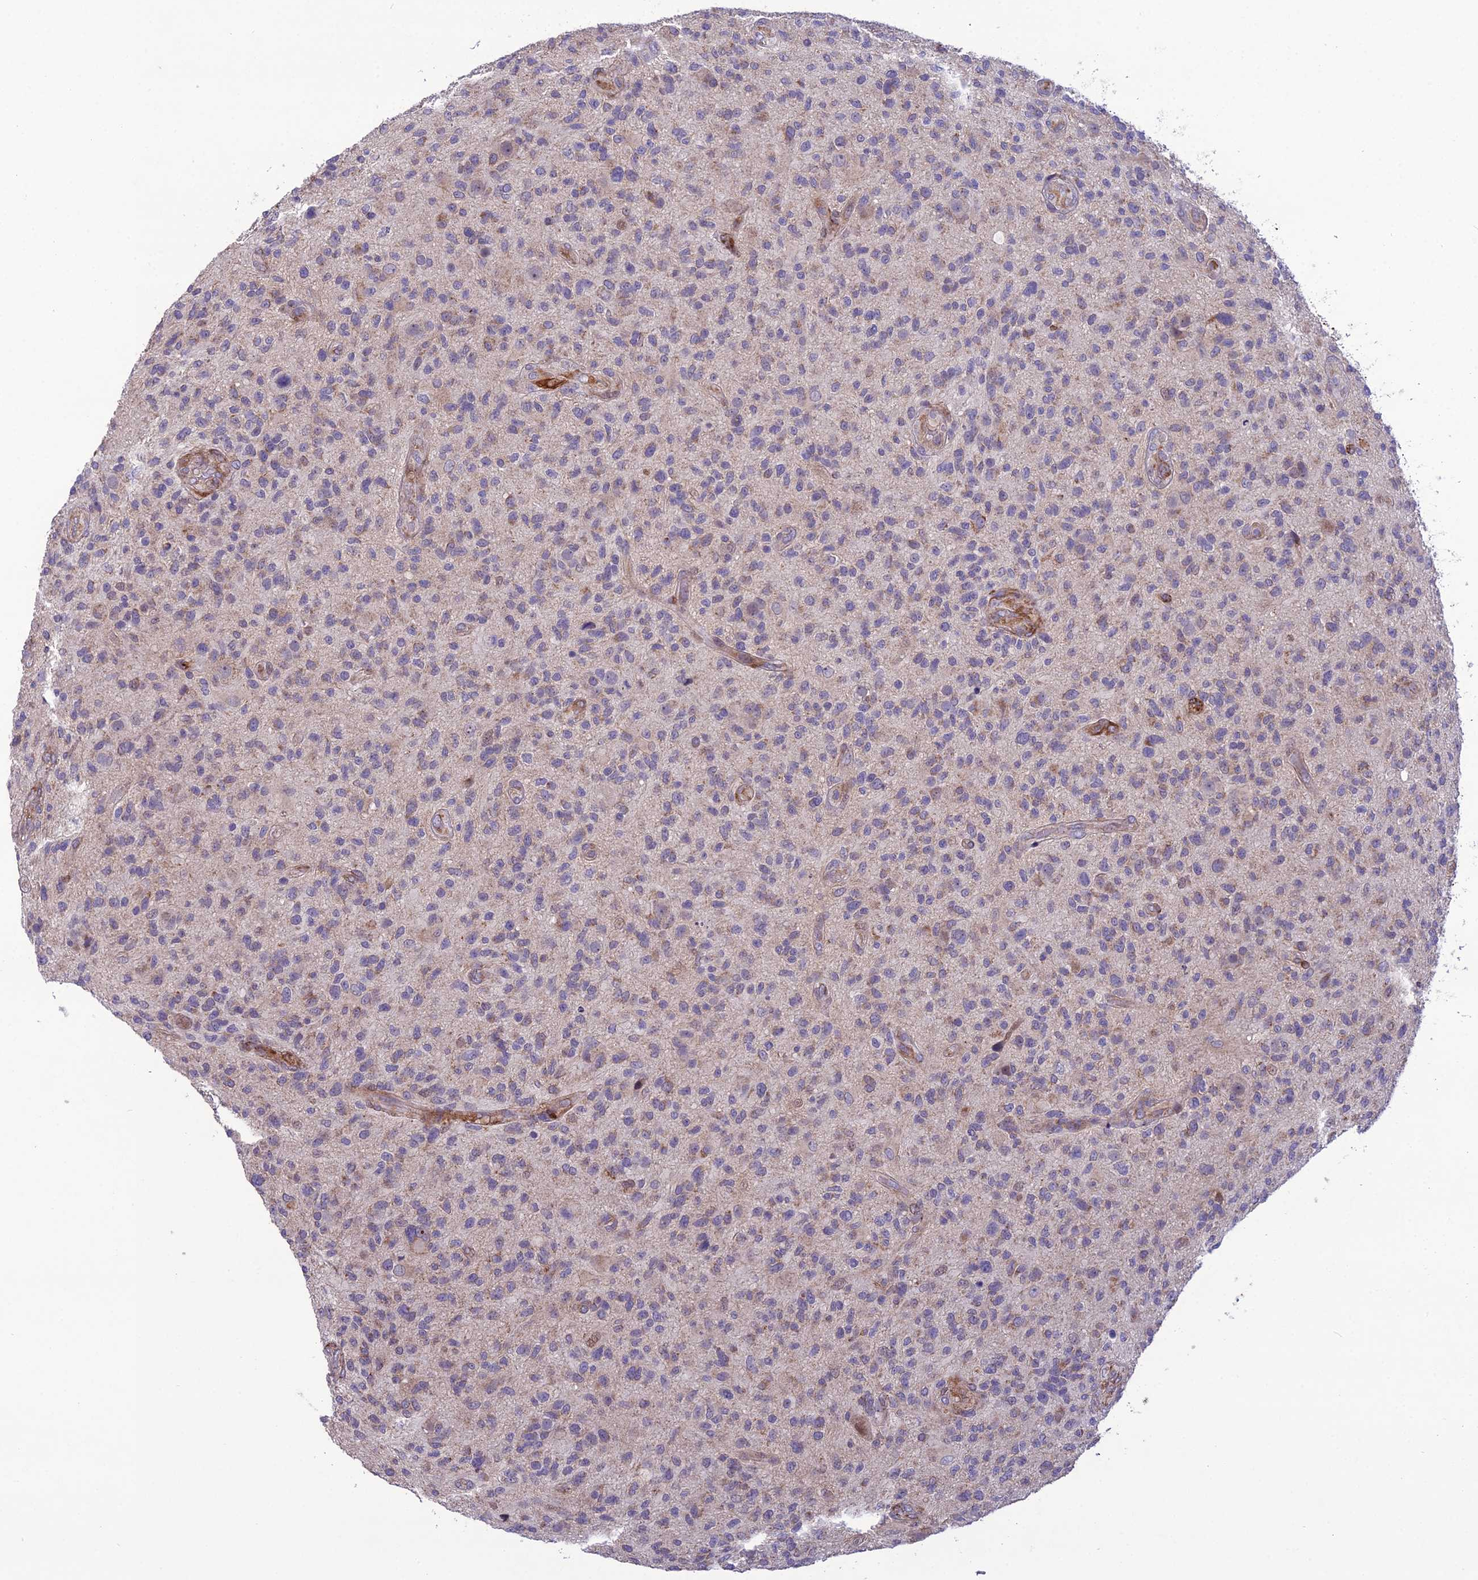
{"staining": {"intensity": "weak", "quantity": "<25%", "location": "cytoplasmic/membranous"}, "tissue": "glioma", "cell_type": "Tumor cells", "image_type": "cancer", "snomed": [{"axis": "morphology", "description": "Glioma, malignant, High grade"}, {"axis": "topography", "description": "Brain"}], "caption": "This is an IHC micrograph of human malignant glioma (high-grade). There is no expression in tumor cells.", "gene": "NODAL", "patient": {"sex": "male", "age": 47}}